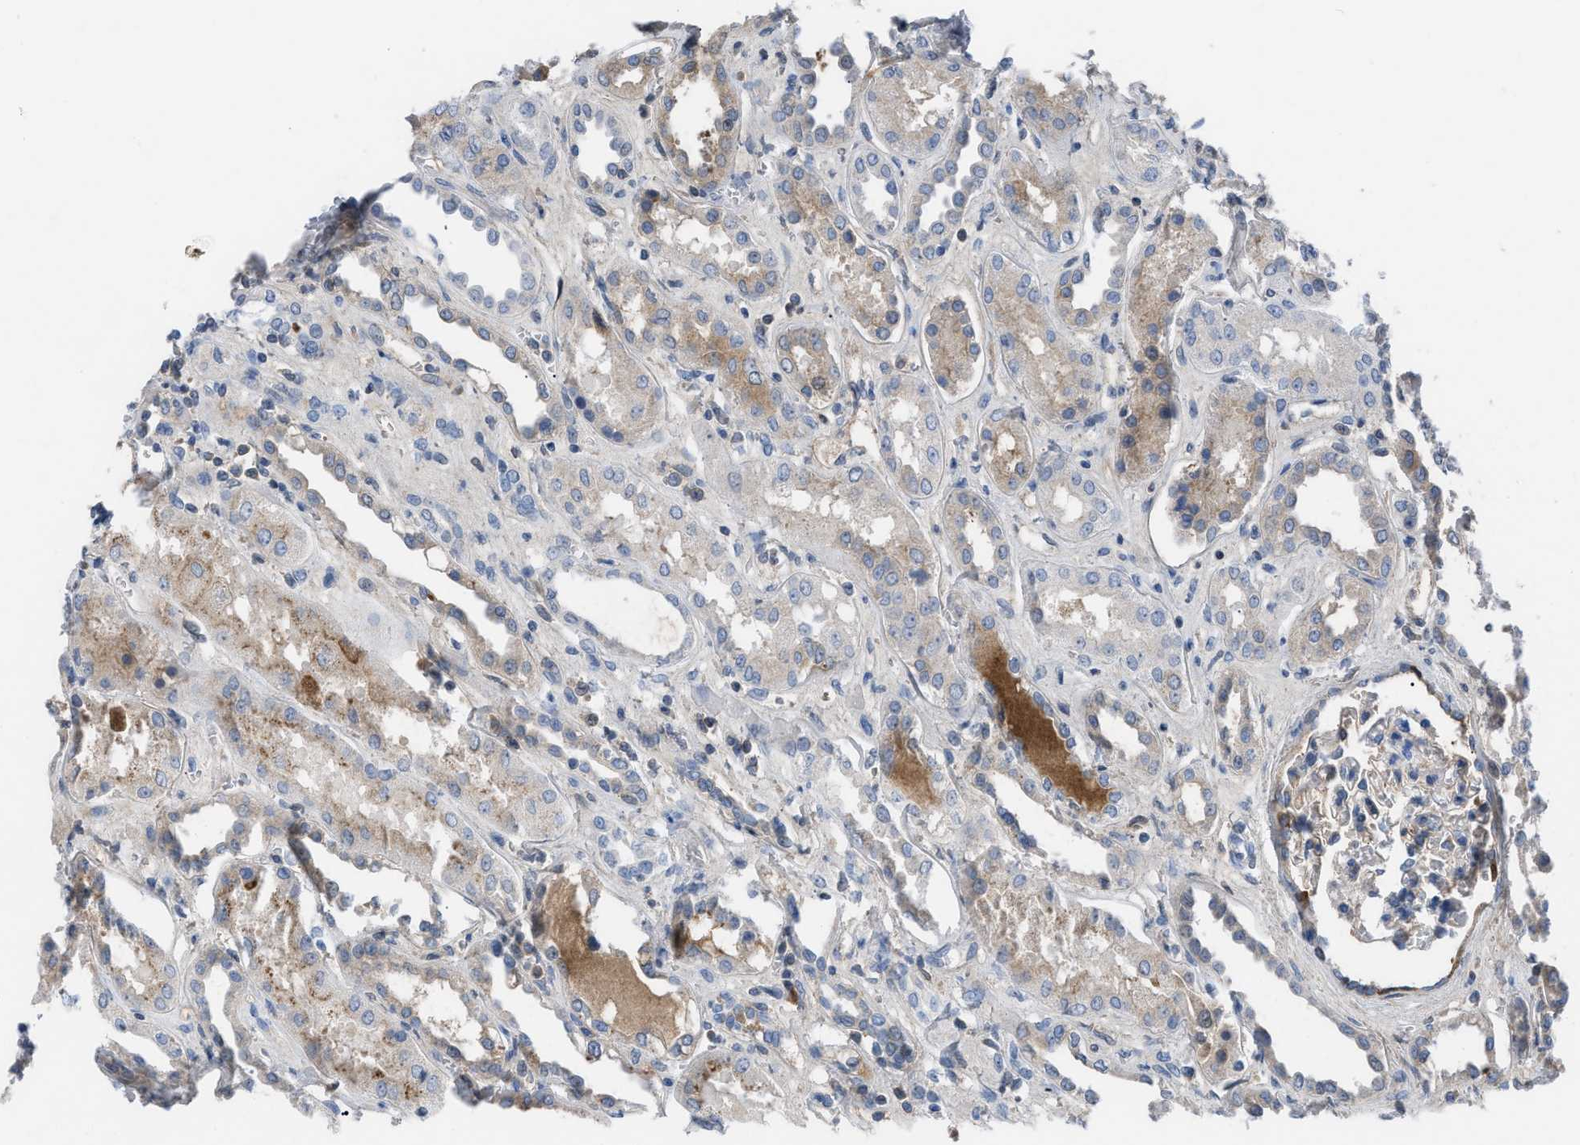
{"staining": {"intensity": "weak", "quantity": "25%-75%", "location": "cytoplasmic/membranous"}, "tissue": "kidney", "cell_type": "Cells in glomeruli", "image_type": "normal", "snomed": [{"axis": "morphology", "description": "Normal tissue, NOS"}, {"axis": "topography", "description": "Kidney"}], "caption": "Protein expression analysis of normal kidney exhibits weak cytoplasmic/membranous positivity in about 25%-75% of cells in glomeruli. (Stains: DAB (3,3'-diaminobenzidine) in brown, nuclei in blue, Microscopy: brightfield microscopy at high magnification).", "gene": "HPX", "patient": {"sex": "male", "age": 59}}